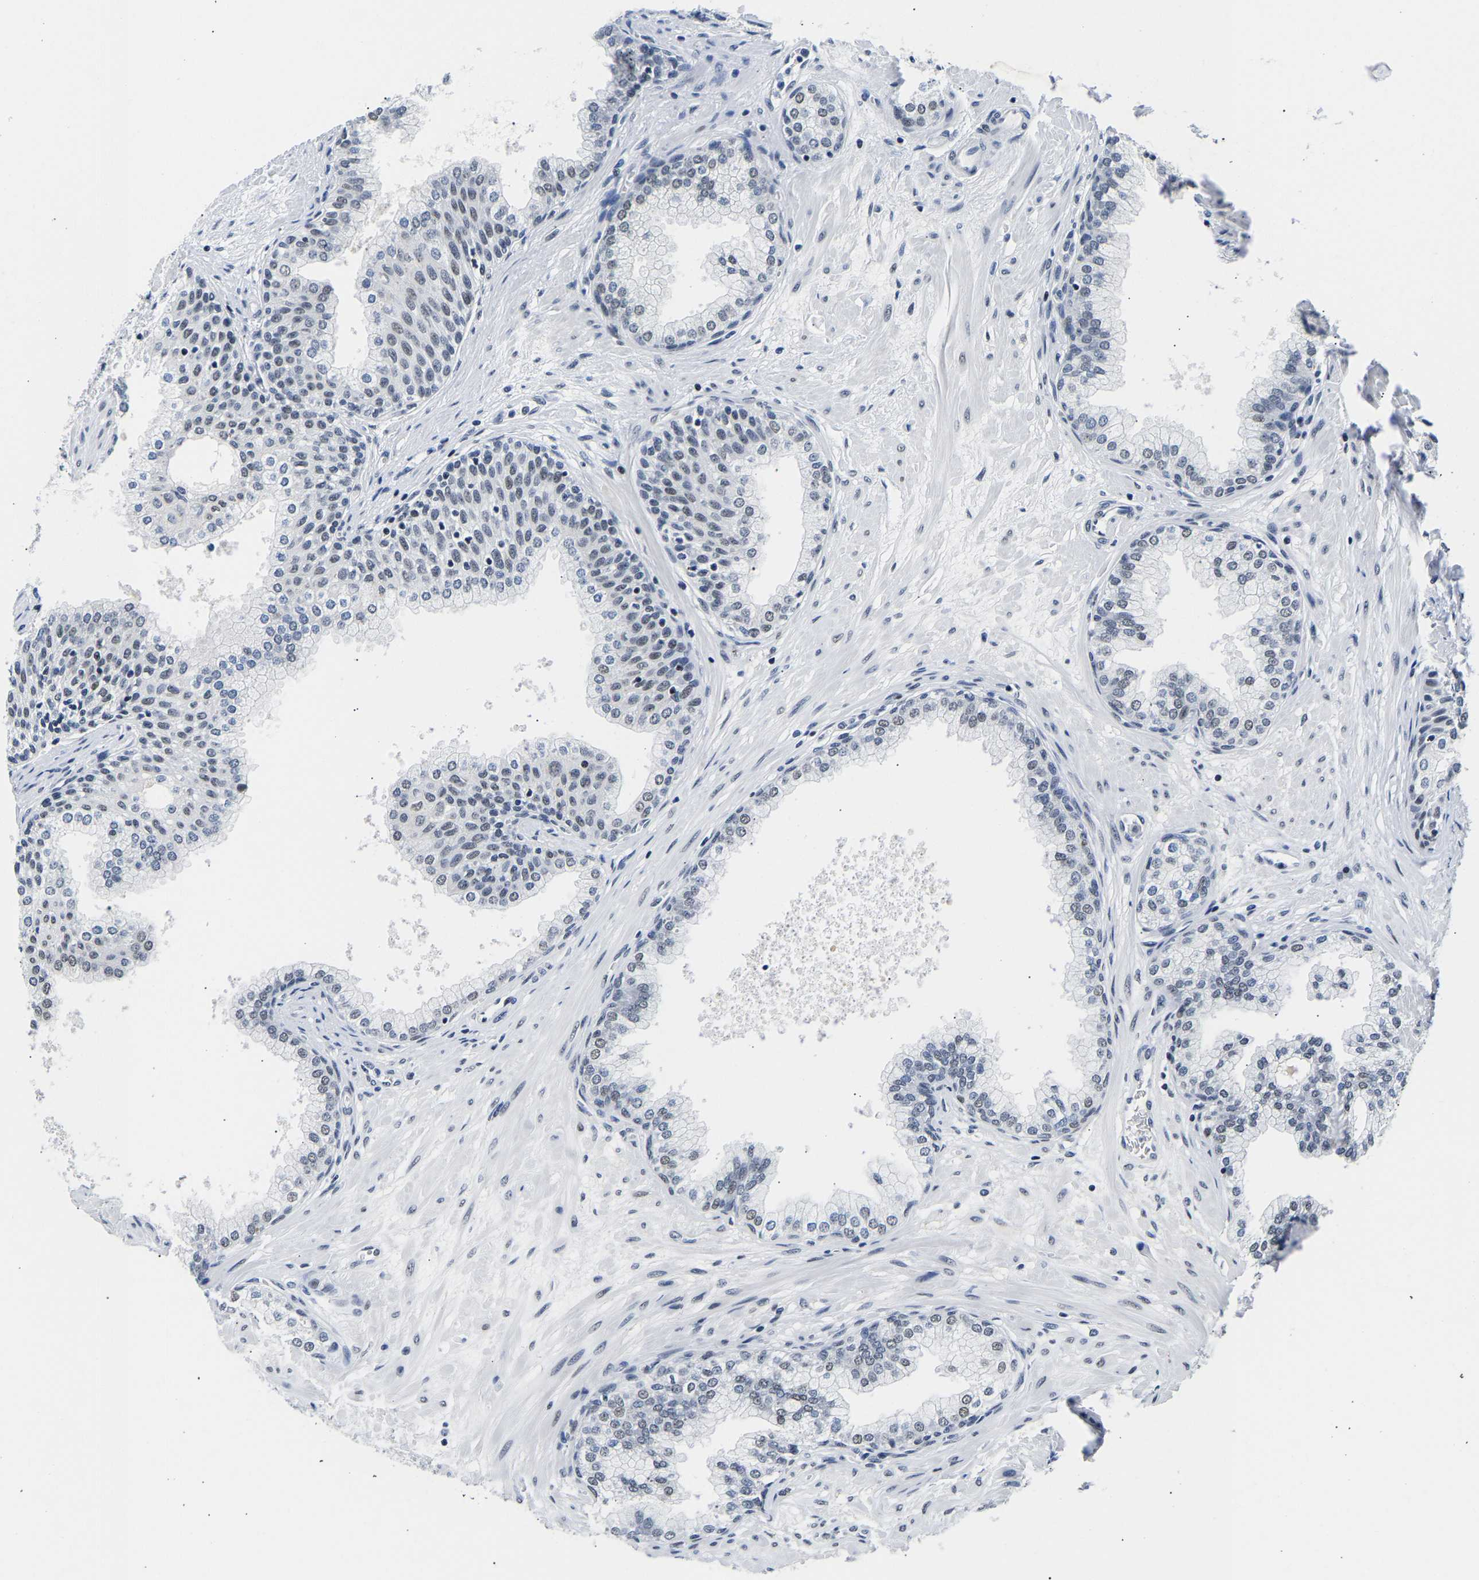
{"staining": {"intensity": "weak", "quantity": "<25%", "location": "cytoplasmic/membranous,nuclear"}, "tissue": "prostate", "cell_type": "Glandular cells", "image_type": "normal", "snomed": [{"axis": "morphology", "description": "Normal tissue, NOS"}, {"axis": "morphology", "description": "Urothelial carcinoma, Low grade"}, {"axis": "topography", "description": "Urinary bladder"}, {"axis": "topography", "description": "Prostate"}], "caption": "DAB (3,3'-diaminobenzidine) immunohistochemical staining of unremarkable prostate displays no significant positivity in glandular cells.", "gene": "PTRHD1", "patient": {"sex": "male", "age": 60}}